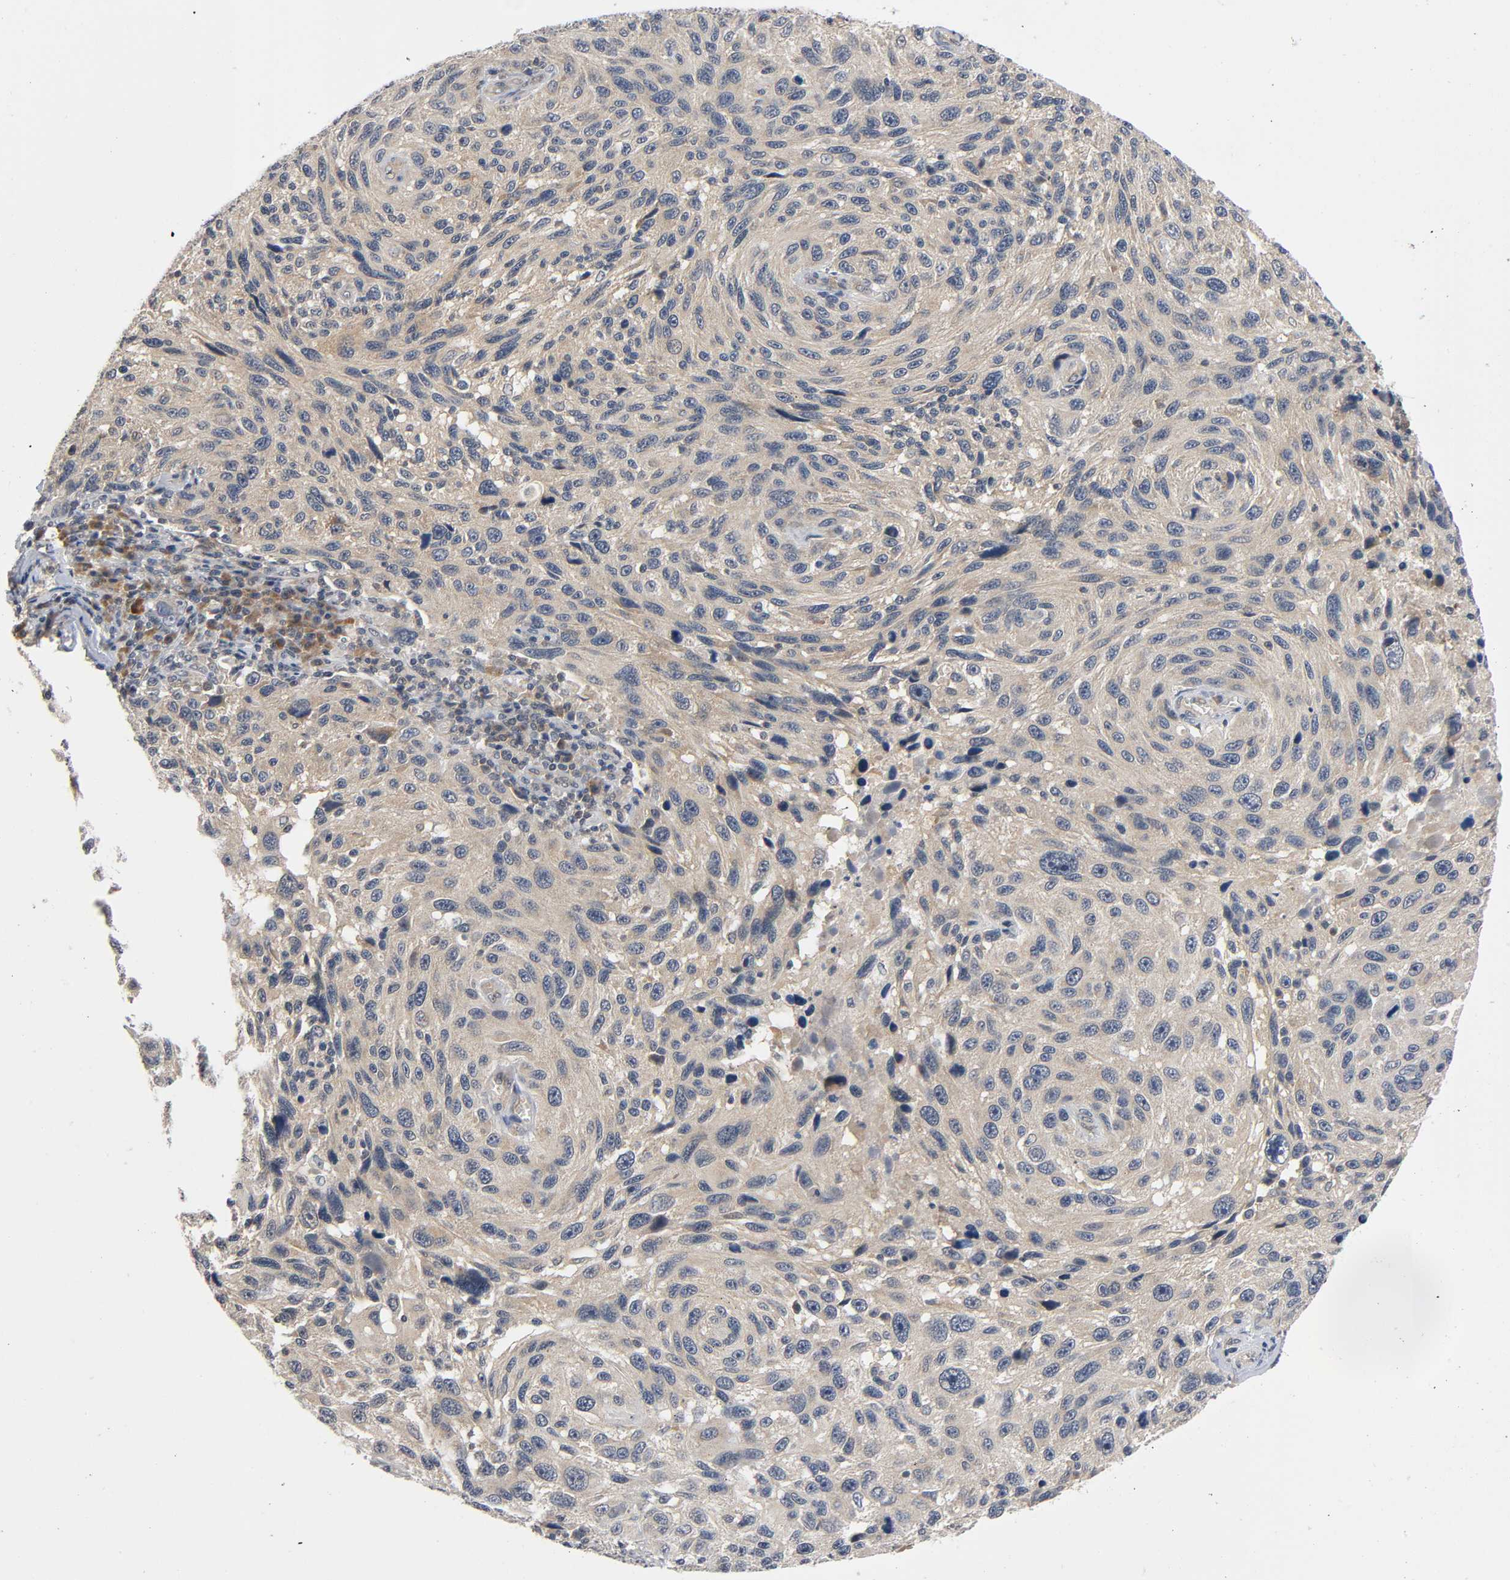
{"staining": {"intensity": "weak", "quantity": ">75%", "location": "cytoplasmic/membranous"}, "tissue": "melanoma", "cell_type": "Tumor cells", "image_type": "cancer", "snomed": [{"axis": "morphology", "description": "Malignant melanoma, NOS"}, {"axis": "topography", "description": "Skin"}], "caption": "Melanoma tissue exhibits weak cytoplasmic/membranous positivity in about >75% of tumor cells", "gene": "MAPK8", "patient": {"sex": "male", "age": 53}}